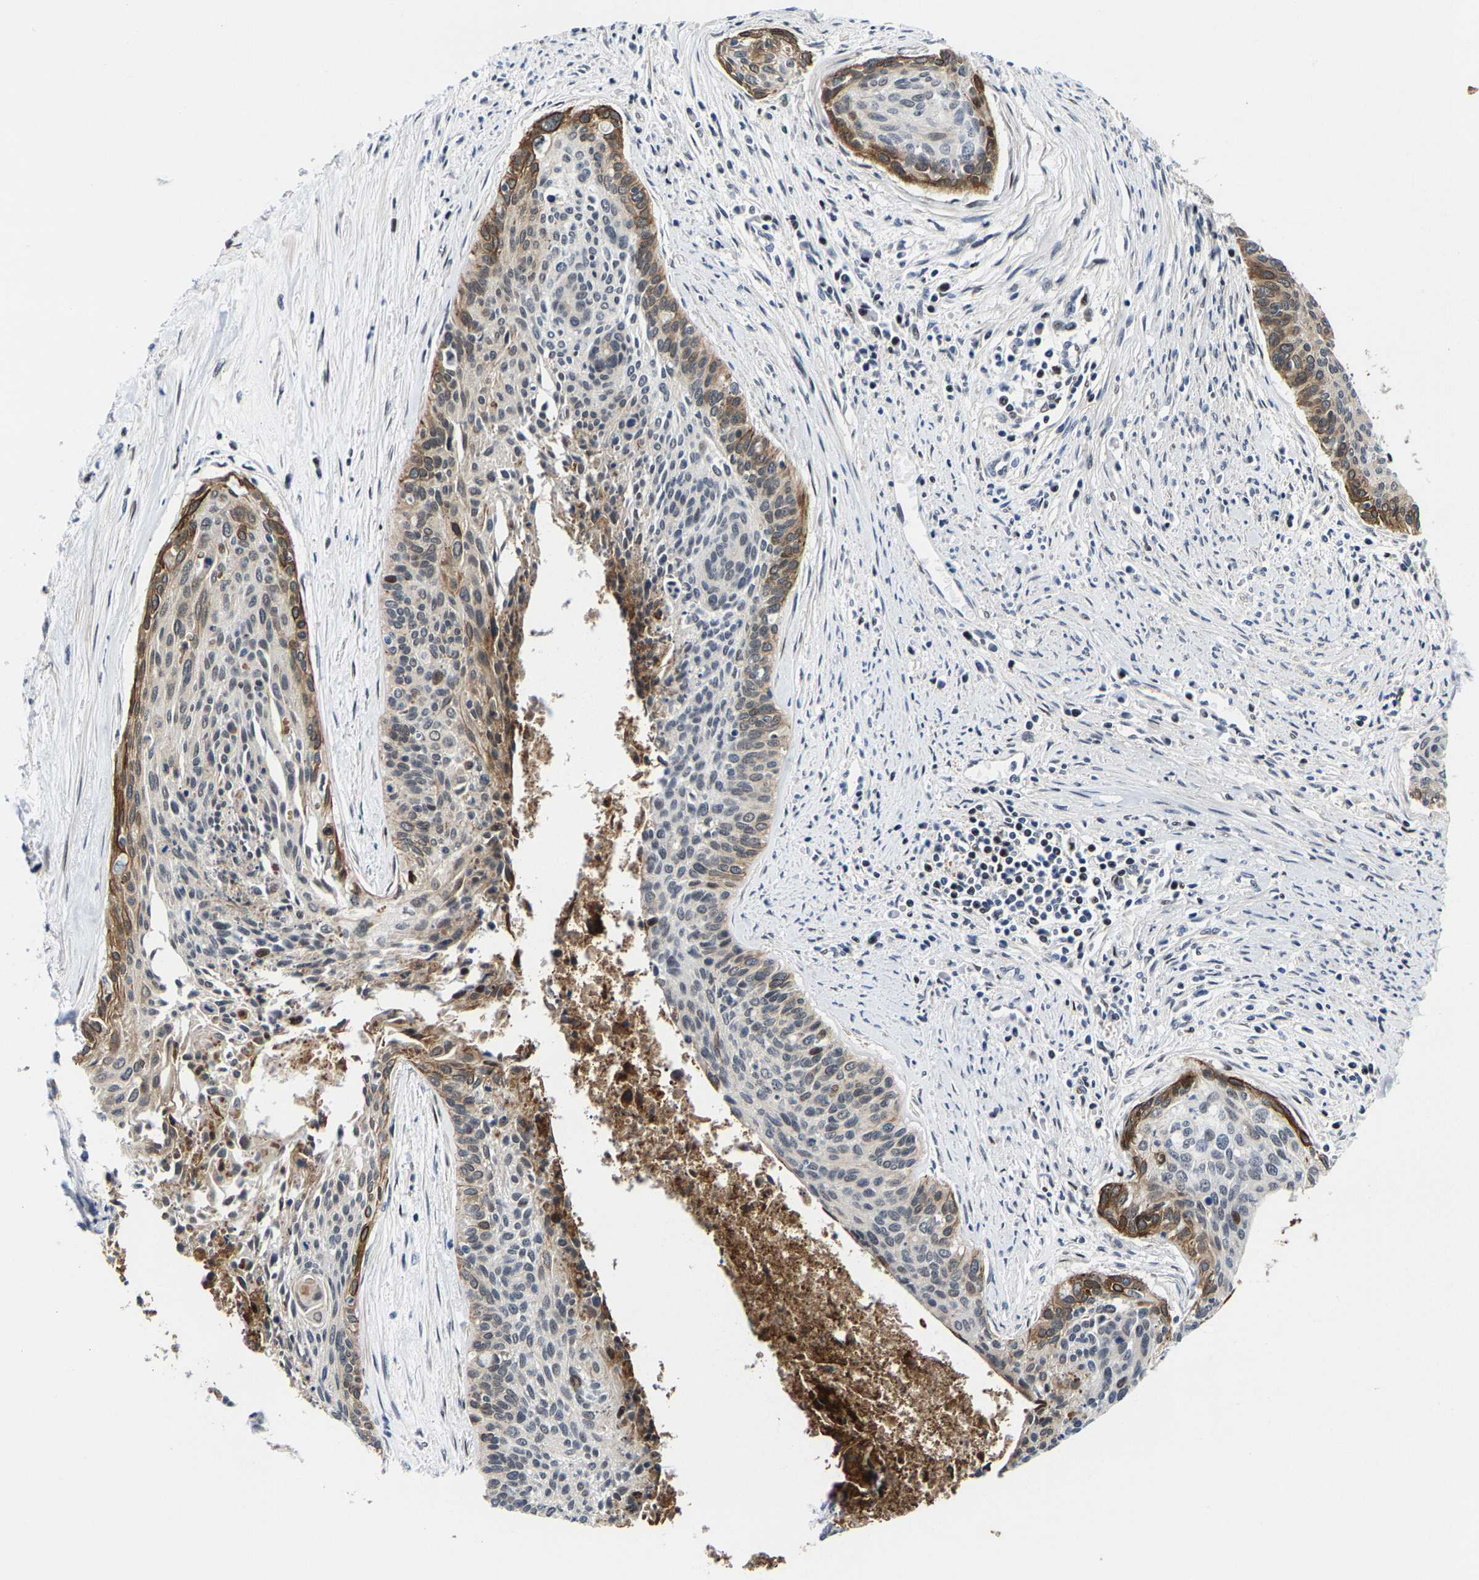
{"staining": {"intensity": "moderate", "quantity": "25%-75%", "location": "cytoplasmic/membranous"}, "tissue": "cervical cancer", "cell_type": "Tumor cells", "image_type": "cancer", "snomed": [{"axis": "morphology", "description": "Squamous cell carcinoma, NOS"}, {"axis": "topography", "description": "Cervix"}], "caption": "Protein expression analysis of cervical cancer (squamous cell carcinoma) displays moderate cytoplasmic/membranous expression in about 25%-75% of tumor cells.", "gene": "GTPBP10", "patient": {"sex": "female", "age": 55}}